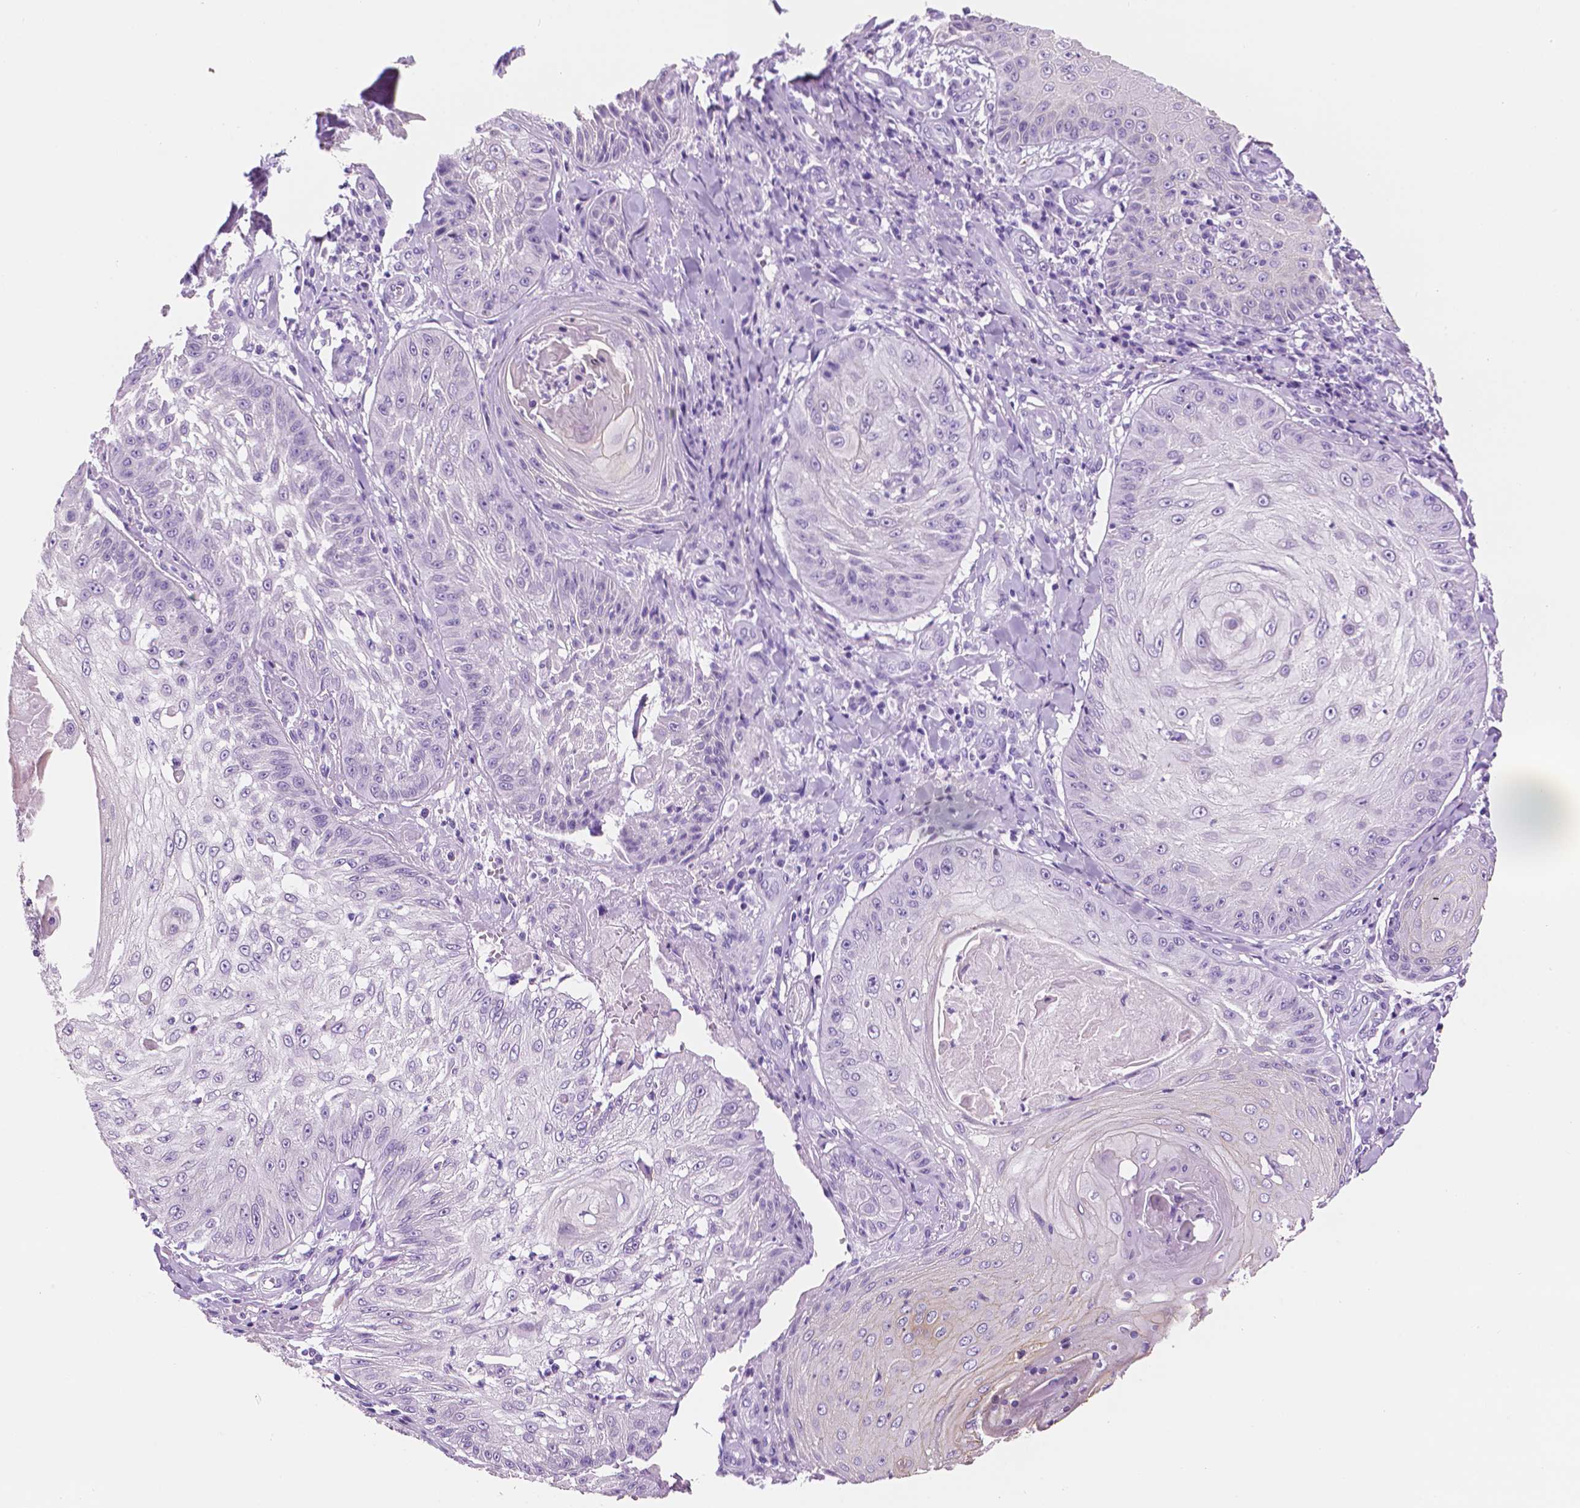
{"staining": {"intensity": "negative", "quantity": "none", "location": "none"}, "tissue": "skin cancer", "cell_type": "Tumor cells", "image_type": "cancer", "snomed": [{"axis": "morphology", "description": "Squamous cell carcinoma, NOS"}, {"axis": "topography", "description": "Skin"}], "caption": "A photomicrograph of human skin cancer is negative for staining in tumor cells. (Immunohistochemistry, brightfield microscopy, high magnification).", "gene": "PPL", "patient": {"sex": "male", "age": 70}}